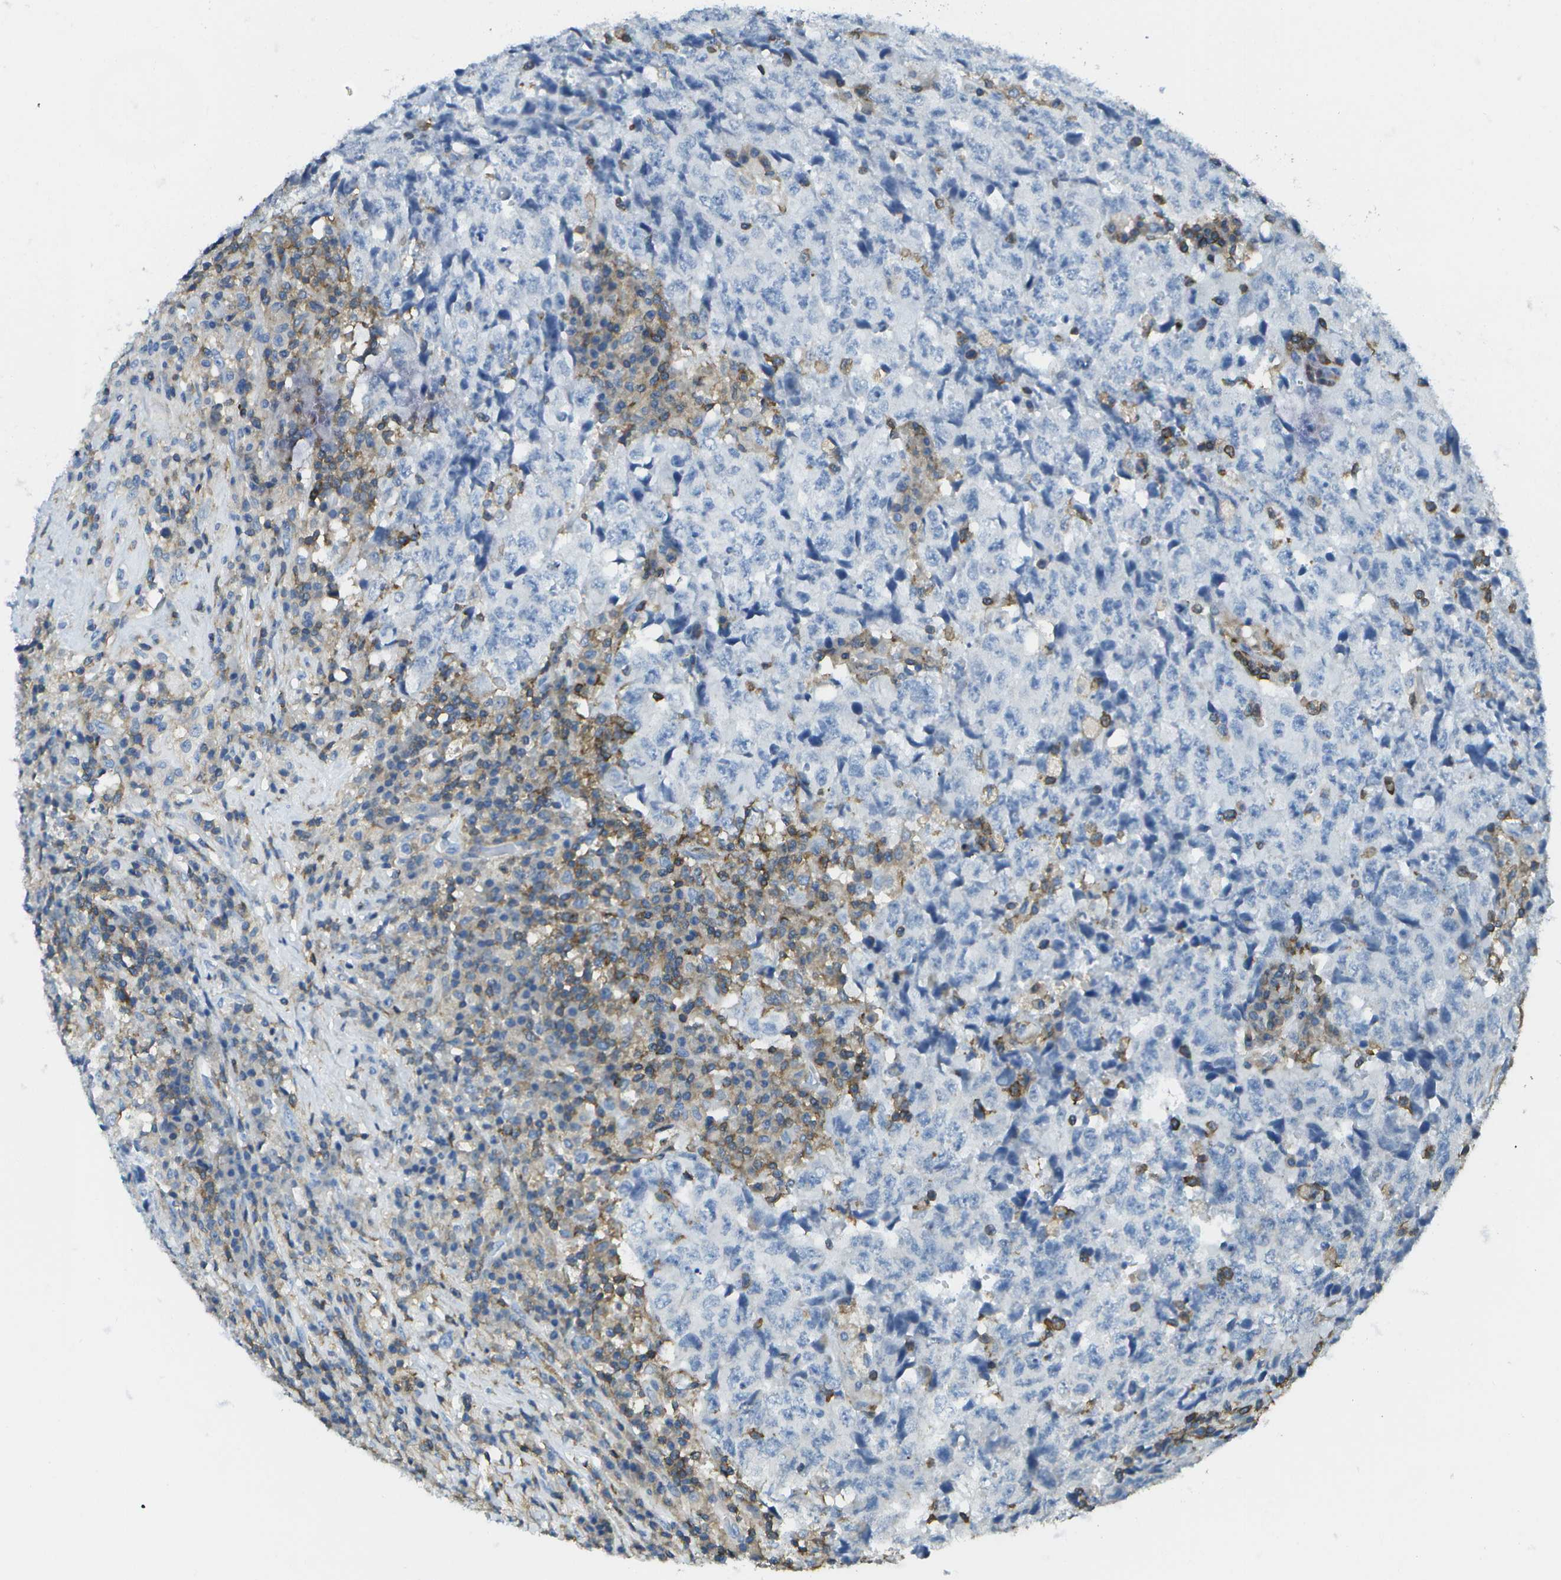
{"staining": {"intensity": "negative", "quantity": "none", "location": "none"}, "tissue": "testis cancer", "cell_type": "Tumor cells", "image_type": "cancer", "snomed": [{"axis": "morphology", "description": "Necrosis, NOS"}, {"axis": "morphology", "description": "Carcinoma, Embryonal, NOS"}, {"axis": "topography", "description": "Testis"}], "caption": "There is no significant expression in tumor cells of testis embryonal carcinoma.", "gene": "RCSD1", "patient": {"sex": "male", "age": 19}}